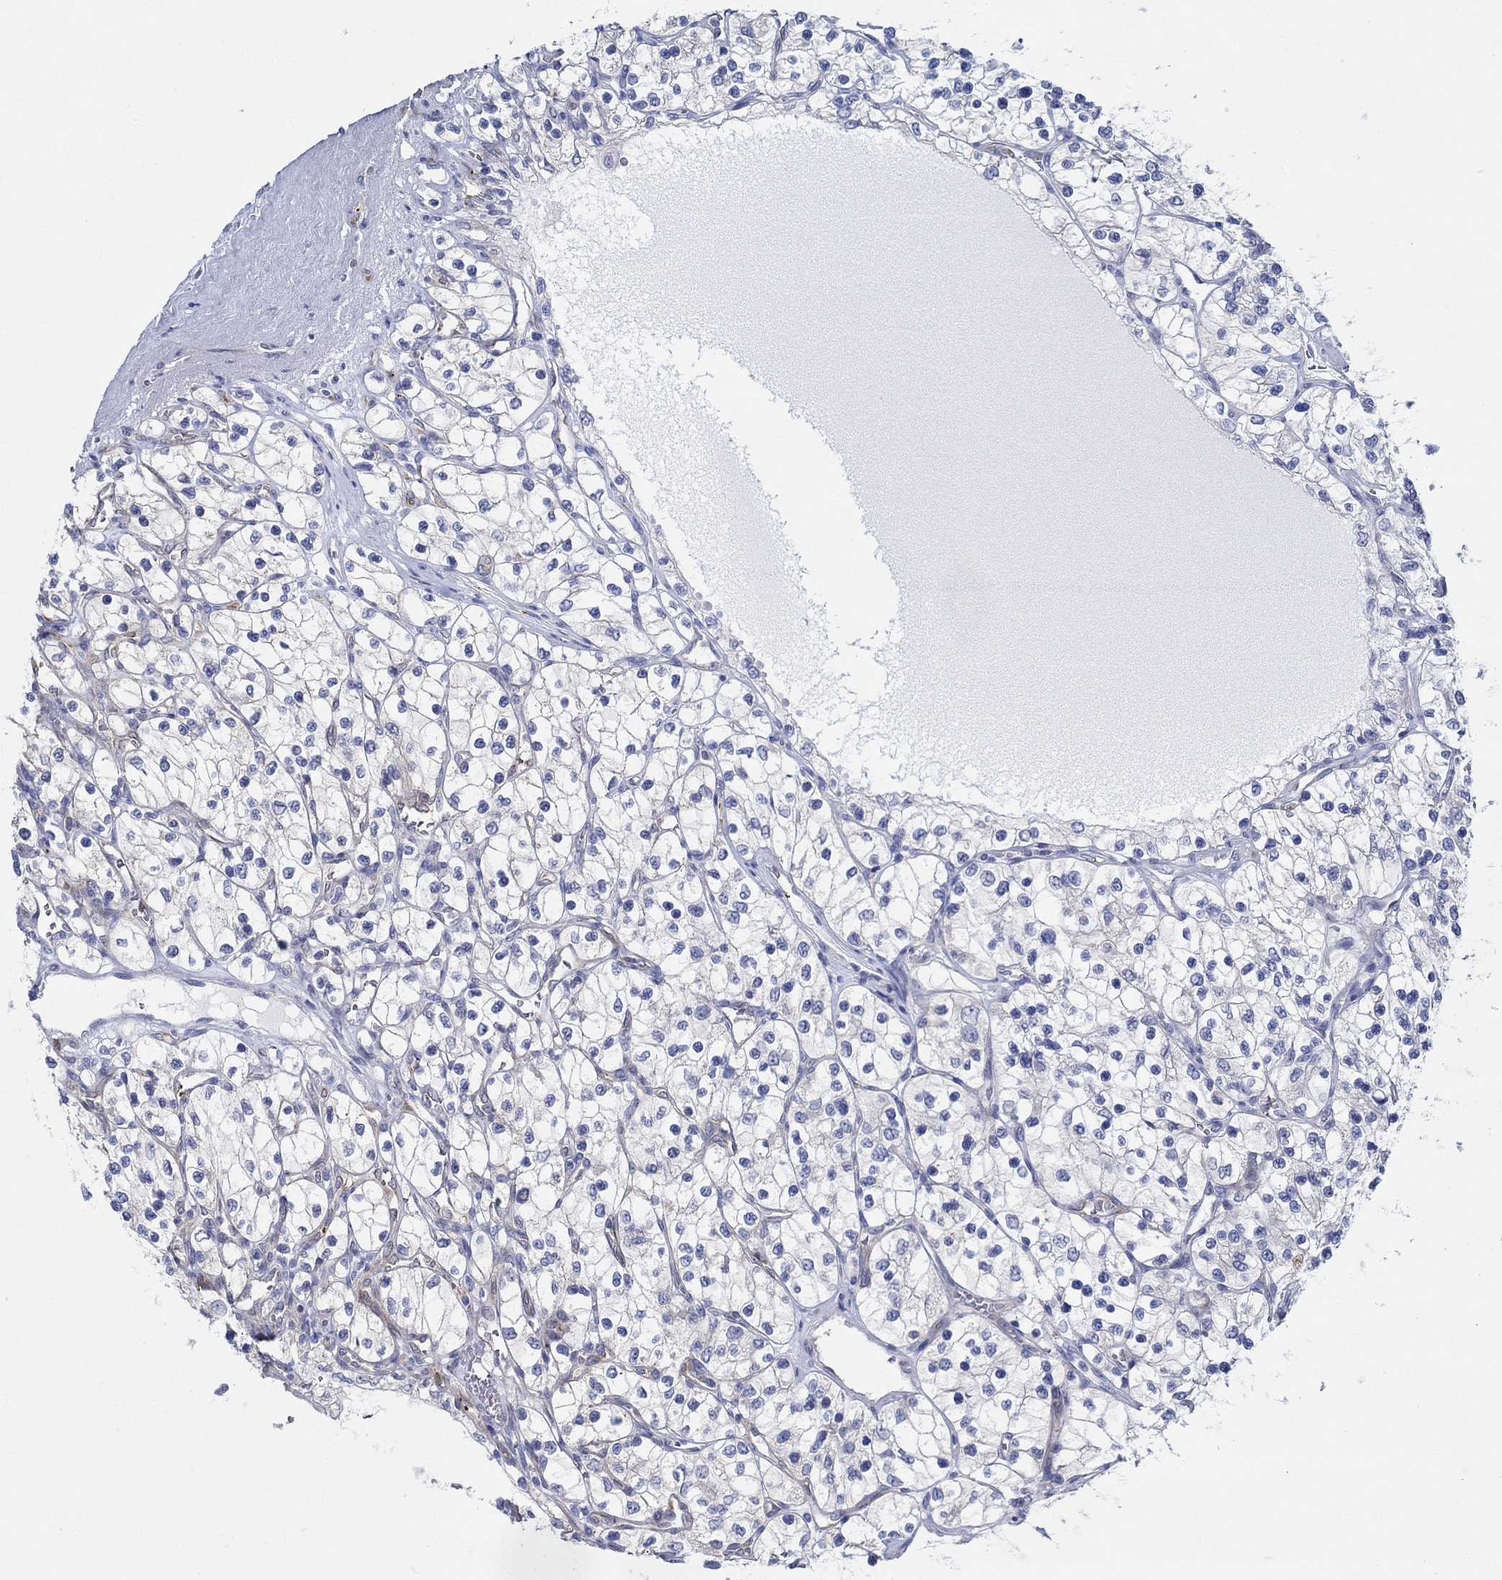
{"staining": {"intensity": "negative", "quantity": "none", "location": "none"}, "tissue": "renal cancer", "cell_type": "Tumor cells", "image_type": "cancer", "snomed": [{"axis": "morphology", "description": "Adenocarcinoma, NOS"}, {"axis": "topography", "description": "Kidney"}], "caption": "There is no significant staining in tumor cells of adenocarcinoma (renal). (IHC, brightfield microscopy, high magnification).", "gene": "SLC27A3", "patient": {"sex": "female", "age": 69}}